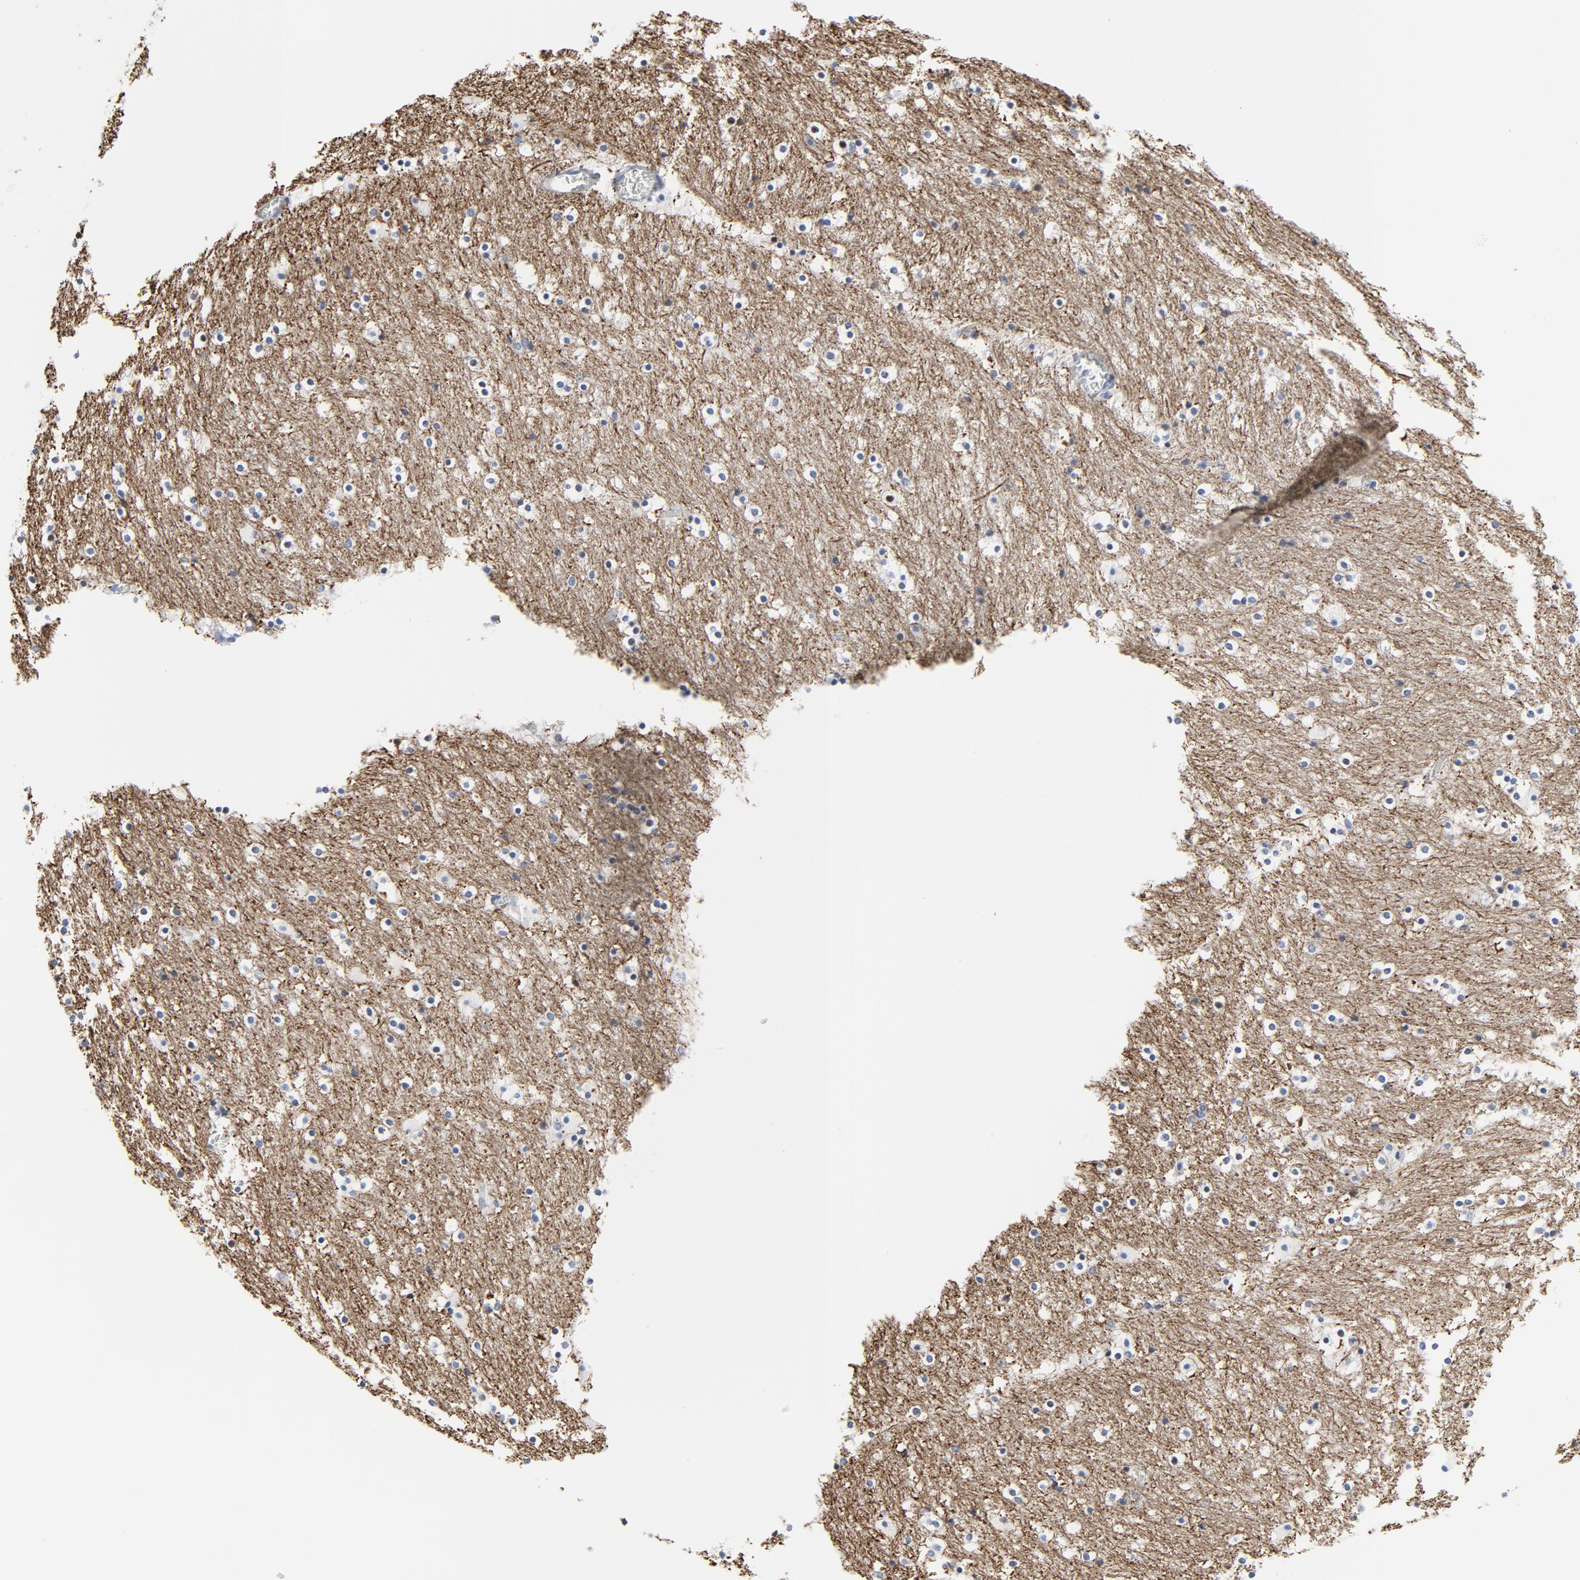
{"staining": {"intensity": "negative", "quantity": "none", "location": "none"}, "tissue": "caudate", "cell_type": "Glial cells", "image_type": "normal", "snomed": [{"axis": "morphology", "description": "Normal tissue, NOS"}, {"axis": "topography", "description": "Lateral ventricle wall"}], "caption": "There is no significant positivity in glial cells of caudate. (Stains: DAB IHC with hematoxylin counter stain, Microscopy: brightfield microscopy at high magnification).", "gene": "TUBB1", "patient": {"sex": "male", "age": 45}}